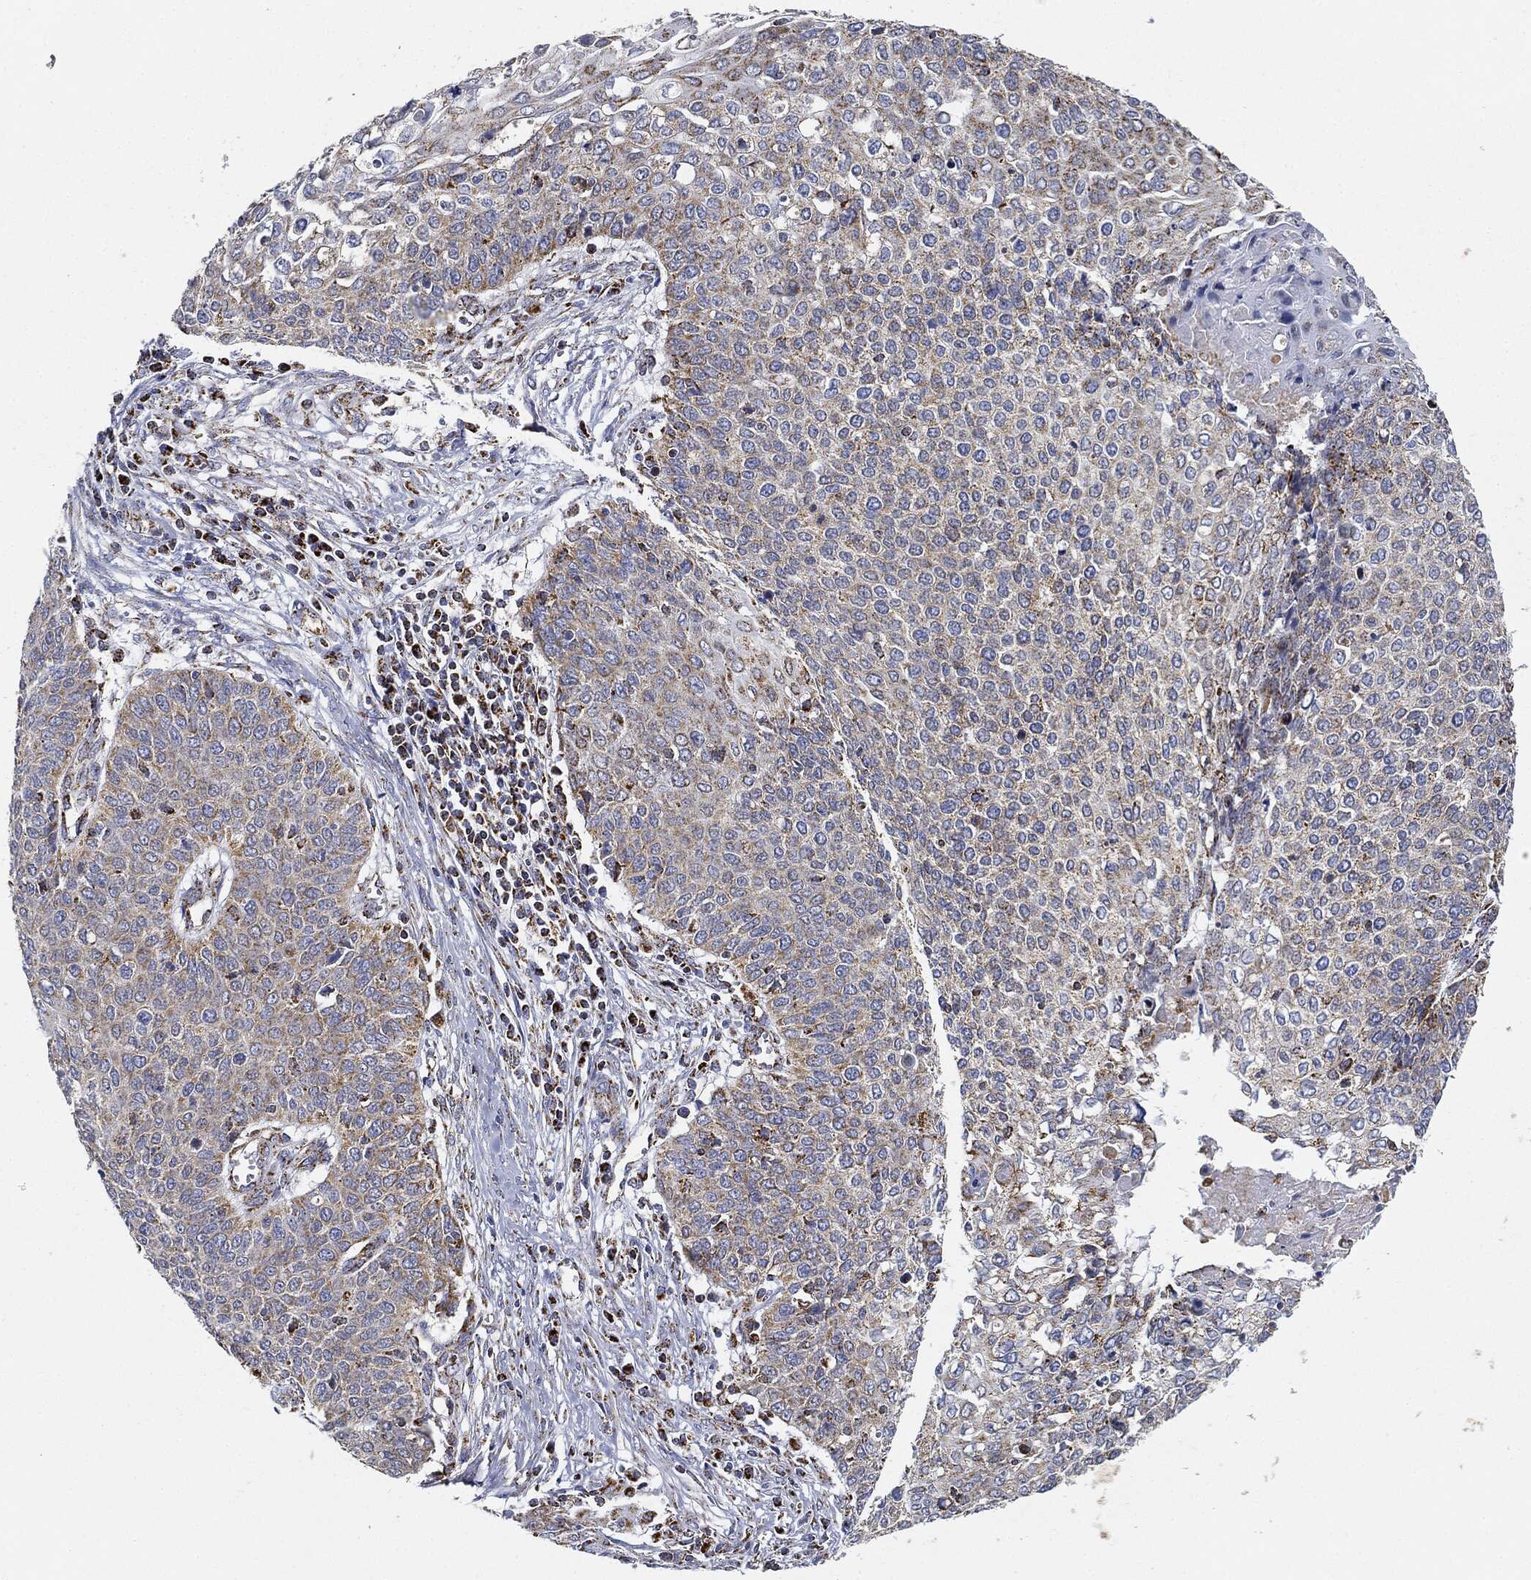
{"staining": {"intensity": "moderate", "quantity": "<25%", "location": "cytoplasmic/membranous"}, "tissue": "cervical cancer", "cell_type": "Tumor cells", "image_type": "cancer", "snomed": [{"axis": "morphology", "description": "Squamous cell carcinoma, NOS"}, {"axis": "topography", "description": "Cervix"}], "caption": "Cervical cancer tissue demonstrates moderate cytoplasmic/membranous expression in approximately <25% of tumor cells, visualized by immunohistochemistry.", "gene": "CAPN15", "patient": {"sex": "female", "age": 39}}